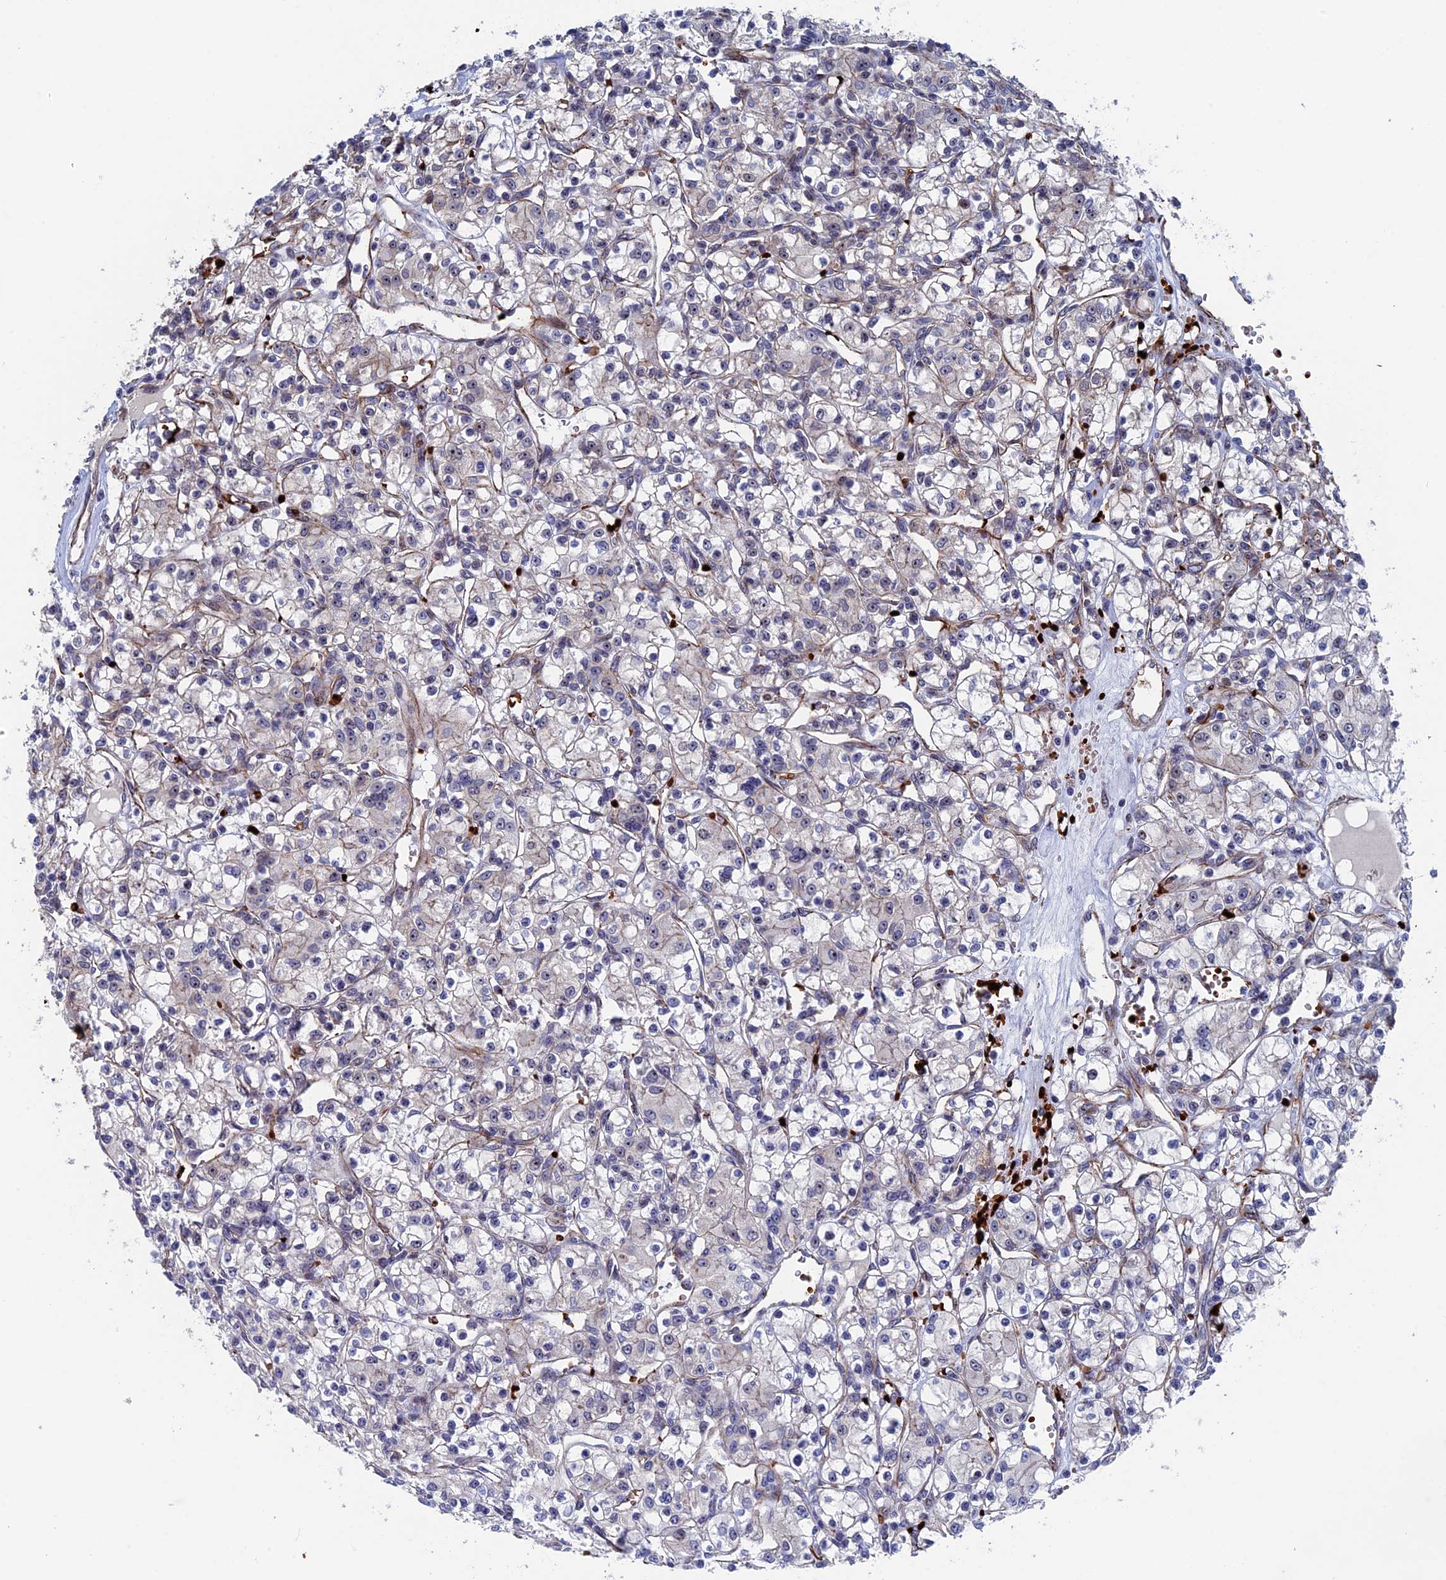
{"staining": {"intensity": "negative", "quantity": "none", "location": "none"}, "tissue": "renal cancer", "cell_type": "Tumor cells", "image_type": "cancer", "snomed": [{"axis": "morphology", "description": "Adenocarcinoma, NOS"}, {"axis": "topography", "description": "Kidney"}], "caption": "Tumor cells are negative for brown protein staining in renal cancer (adenocarcinoma).", "gene": "EXOSC9", "patient": {"sex": "female", "age": 59}}